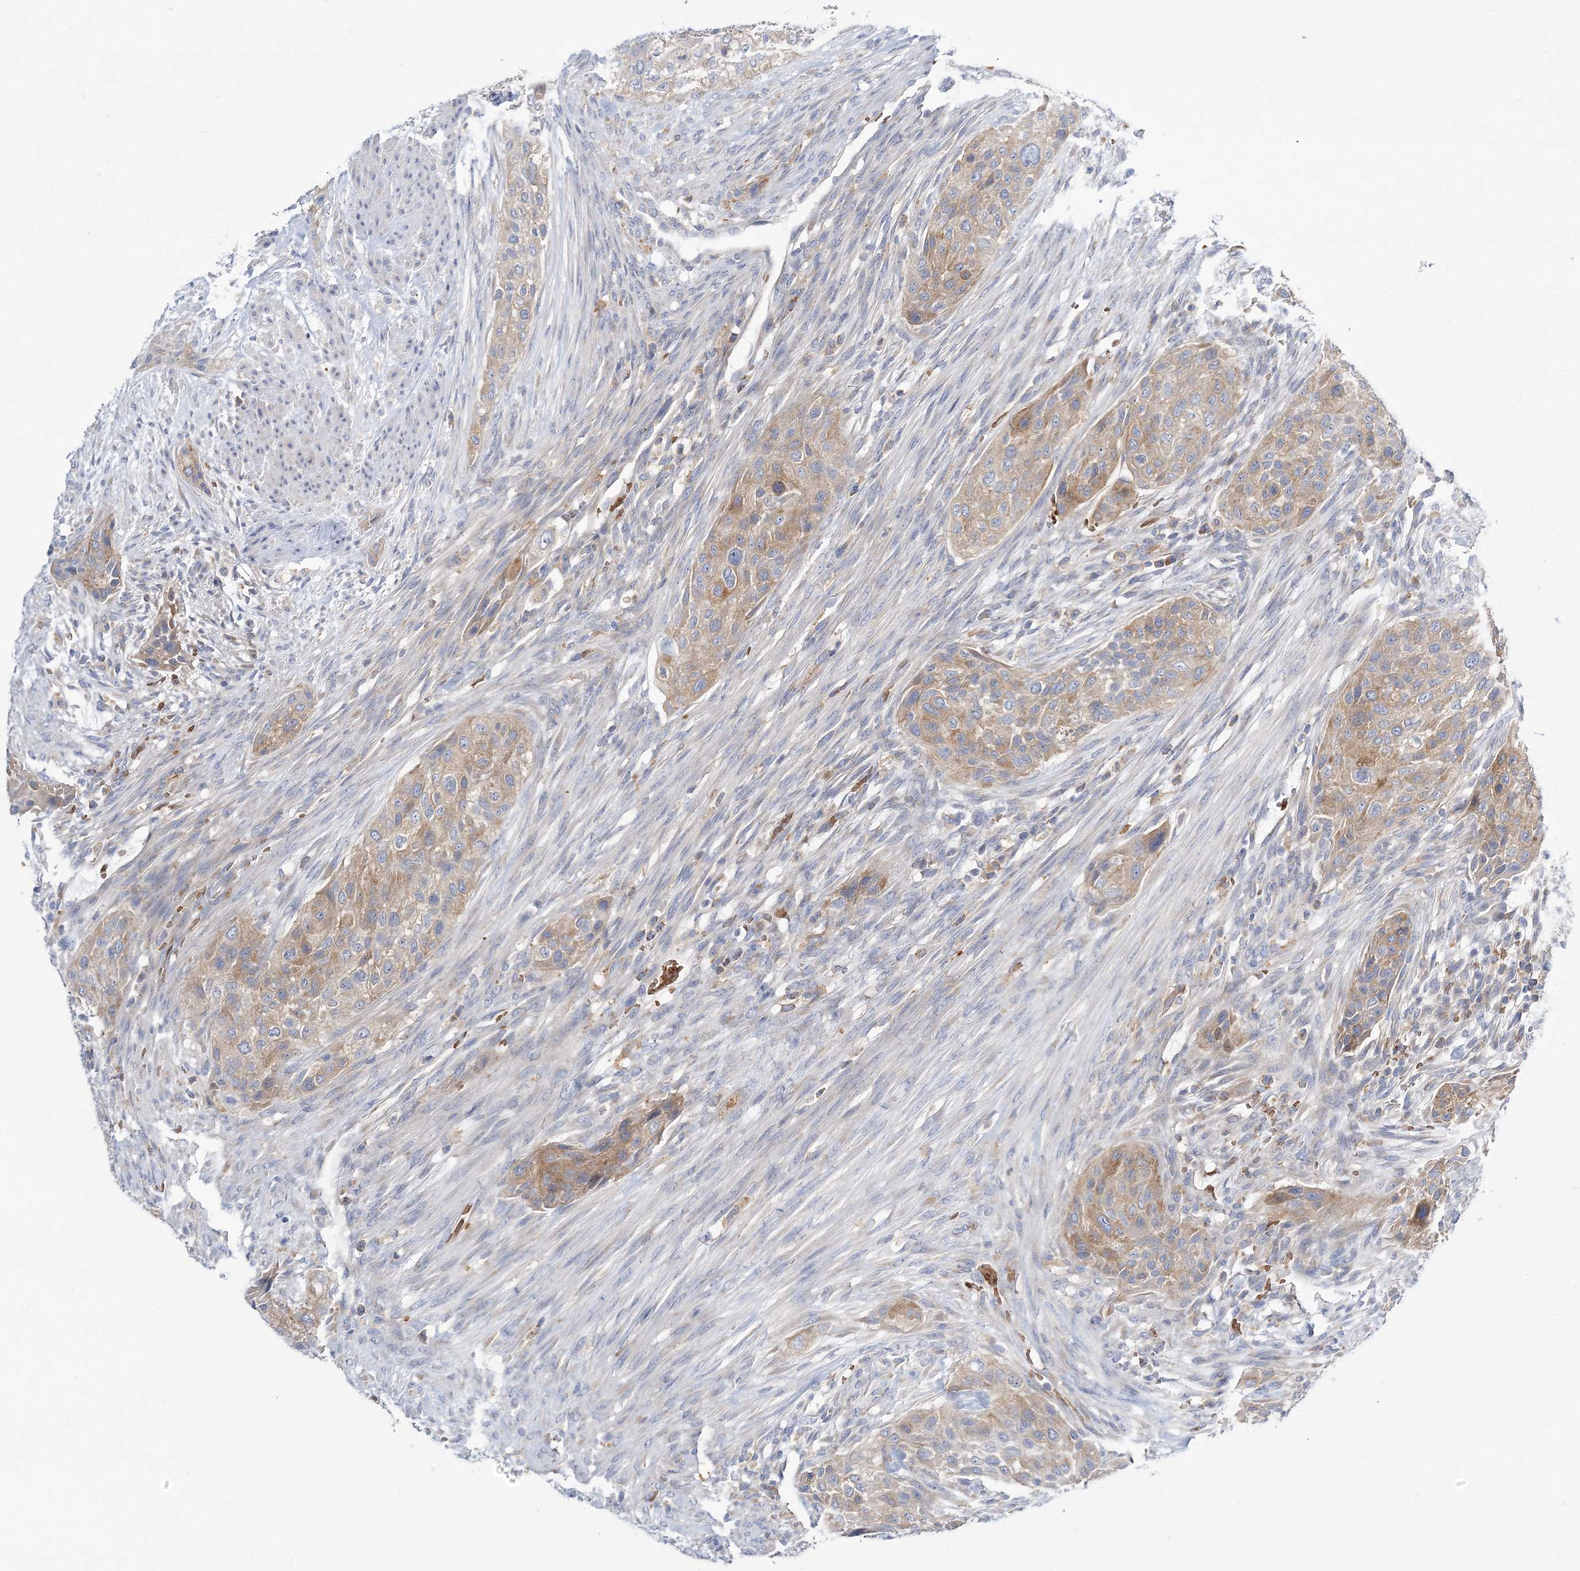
{"staining": {"intensity": "weak", "quantity": ">75%", "location": "cytoplasmic/membranous"}, "tissue": "urothelial cancer", "cell_type": "Tumor cells", "image_type": "cancer", "snomed": [{"axis": "morphology", "description": "Urothelial carcinoma, High grade"}, {"axis": "topography", "description": "Urinary bladder"}], "caption": "This is an image of IHC staining of urothelial cancer, which shows weak staining in the cytoplasmic/membranous of tumor cells.", "gene": "ATP11B", "patient": {"sex": "male", "age": 35}}